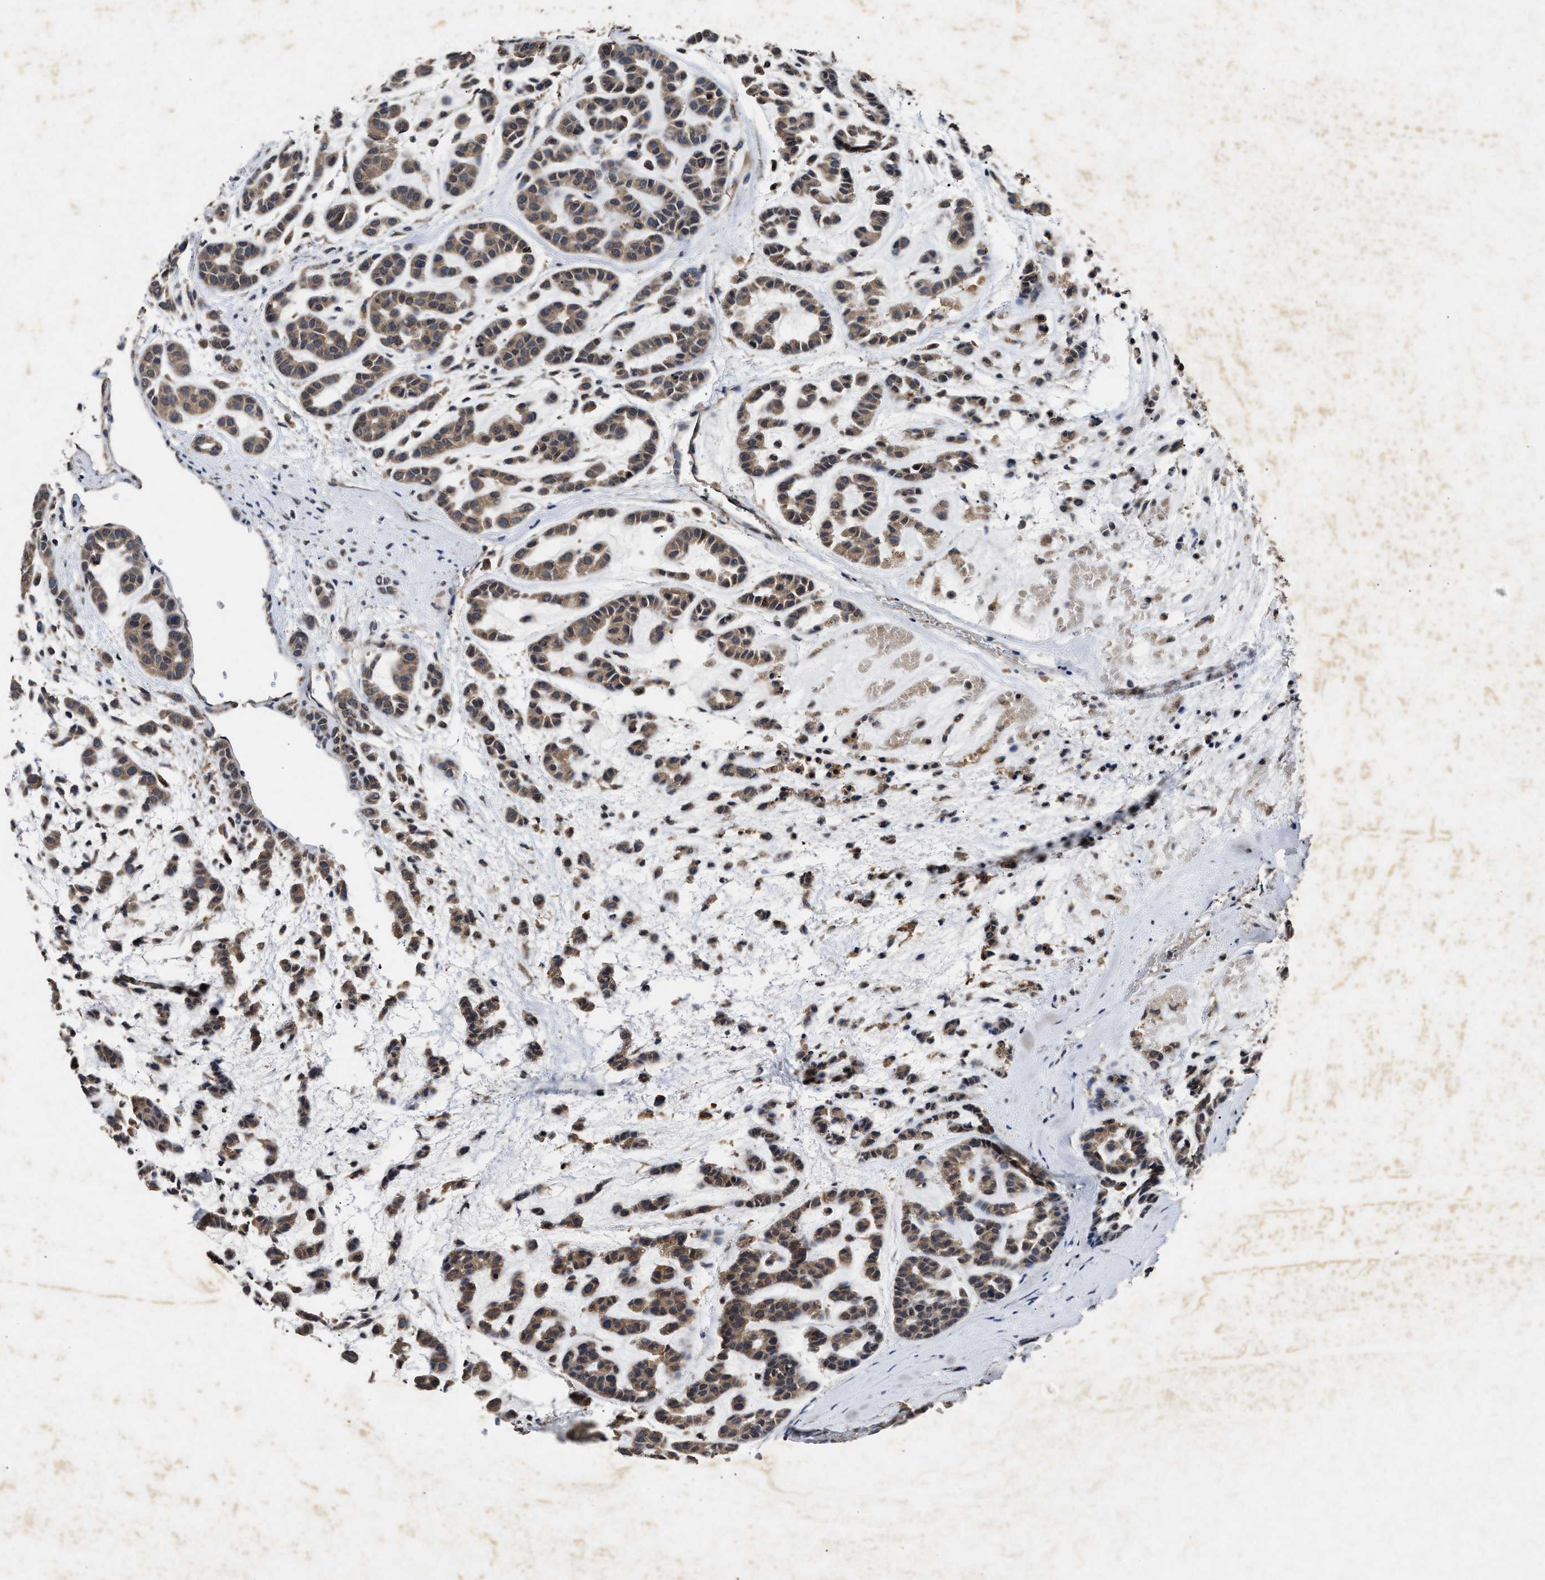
{"staining": {"intensity": "moderate", "quantity": ">75%", "location": "cytoplasmic/membranous"}, "tissue": "head and neck cancer", "cell_type": "Tumor cells", "image_type": "cancer", "snomed": [{"axis": "morphology", "description": "Adenocarcinoma, NOS"}, {"axis": "morphology", "description": "Adenoma, NOS"}, {"axis": "topography", "description": "Head-Neck"}], "caption": "Human head and neck adenocarcinoma stained with a brown dye reveals moderate cytoplasmic/membranous positive positivity in about >75% of tumor cells.", "gene": "PDAP1", "patient": {"sex": "female", "age": 55}}